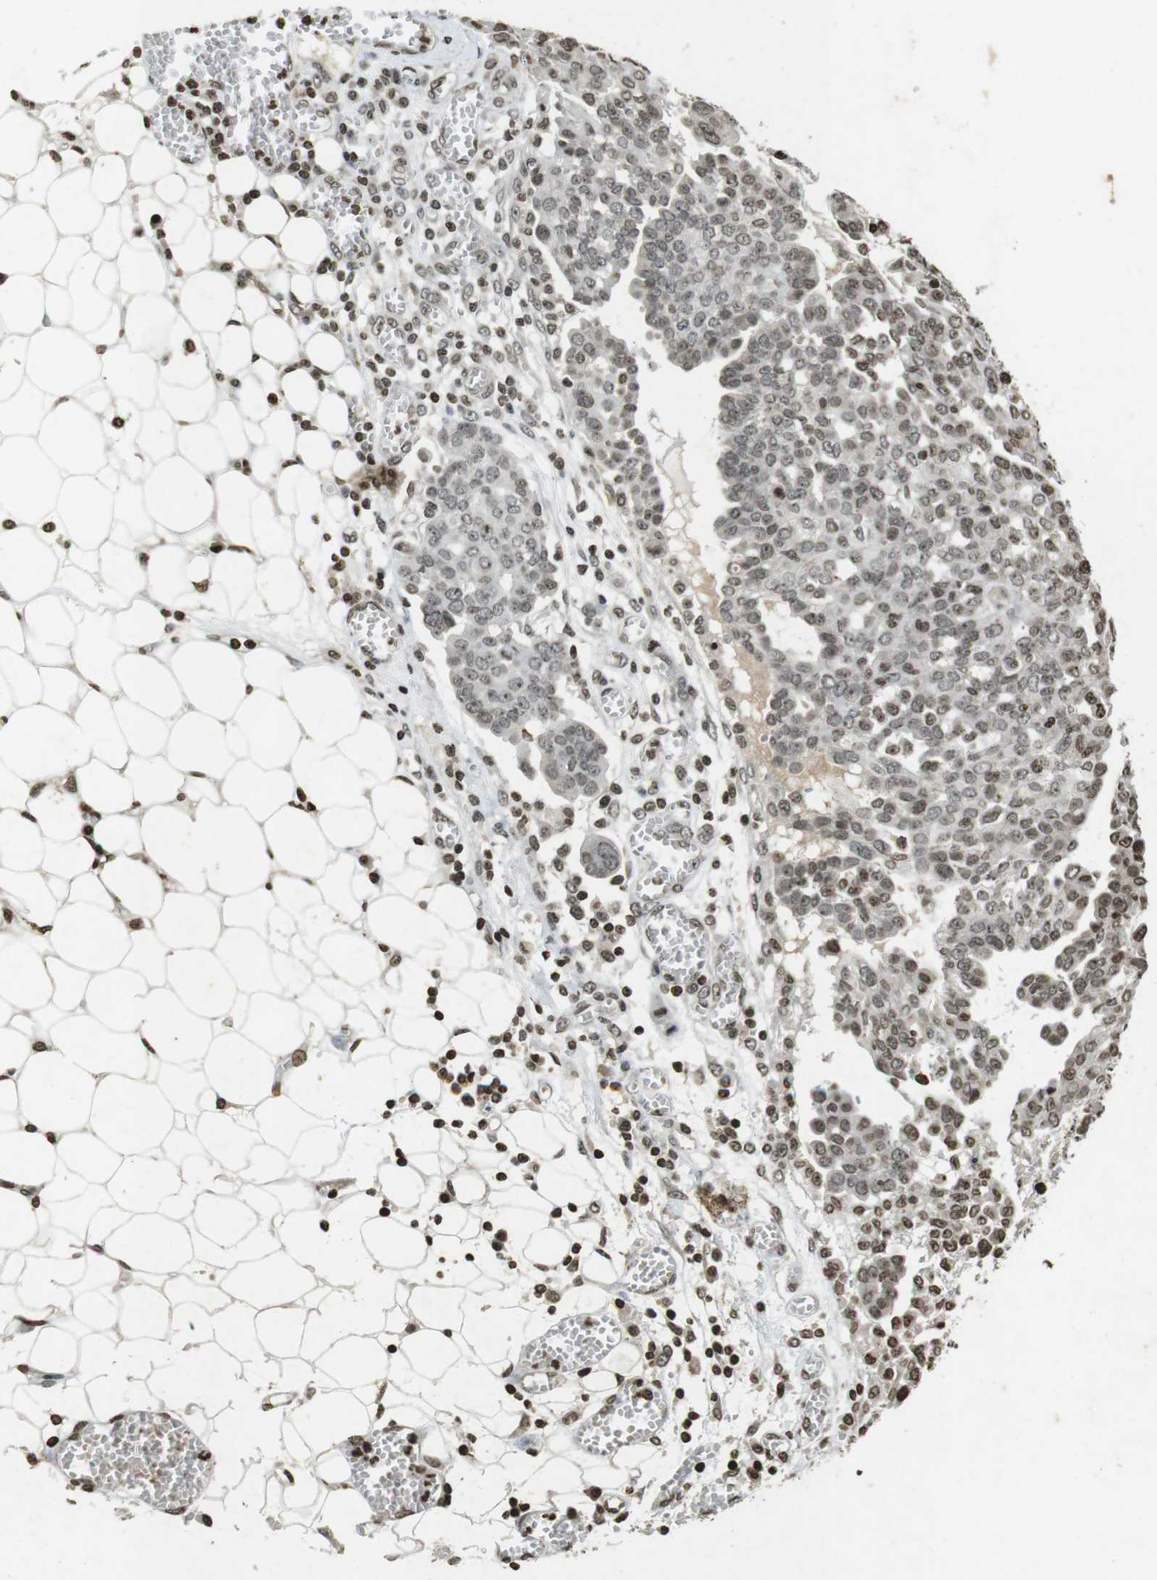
{"staining": {"intensity": "weak", "quantity": "<25%", "location": "nuclear"}, "tissue": "ovarian cancer", "cell_type": "Tumor cells", "image_type": "cancer", "snomed": [{"axis": "morphology", "description": "Cystadenocarcinoma, serous, NOS"}, {"axis": "topography", "description": "Soft tissue"}, {"axis": "topography", "description": "Ovary"}], "caption": "An immunohistochemistry photomicrograph of ovarian serous cystadenocarcinoma is shown. There is no staining in tumor cells of ovarian serous cystadenocarcinoma. (Immunohistochemistry, brightfield microscopy, high magnification).", "gene": "FOXA3", "patient": {"sex": "female", "age": 57}}